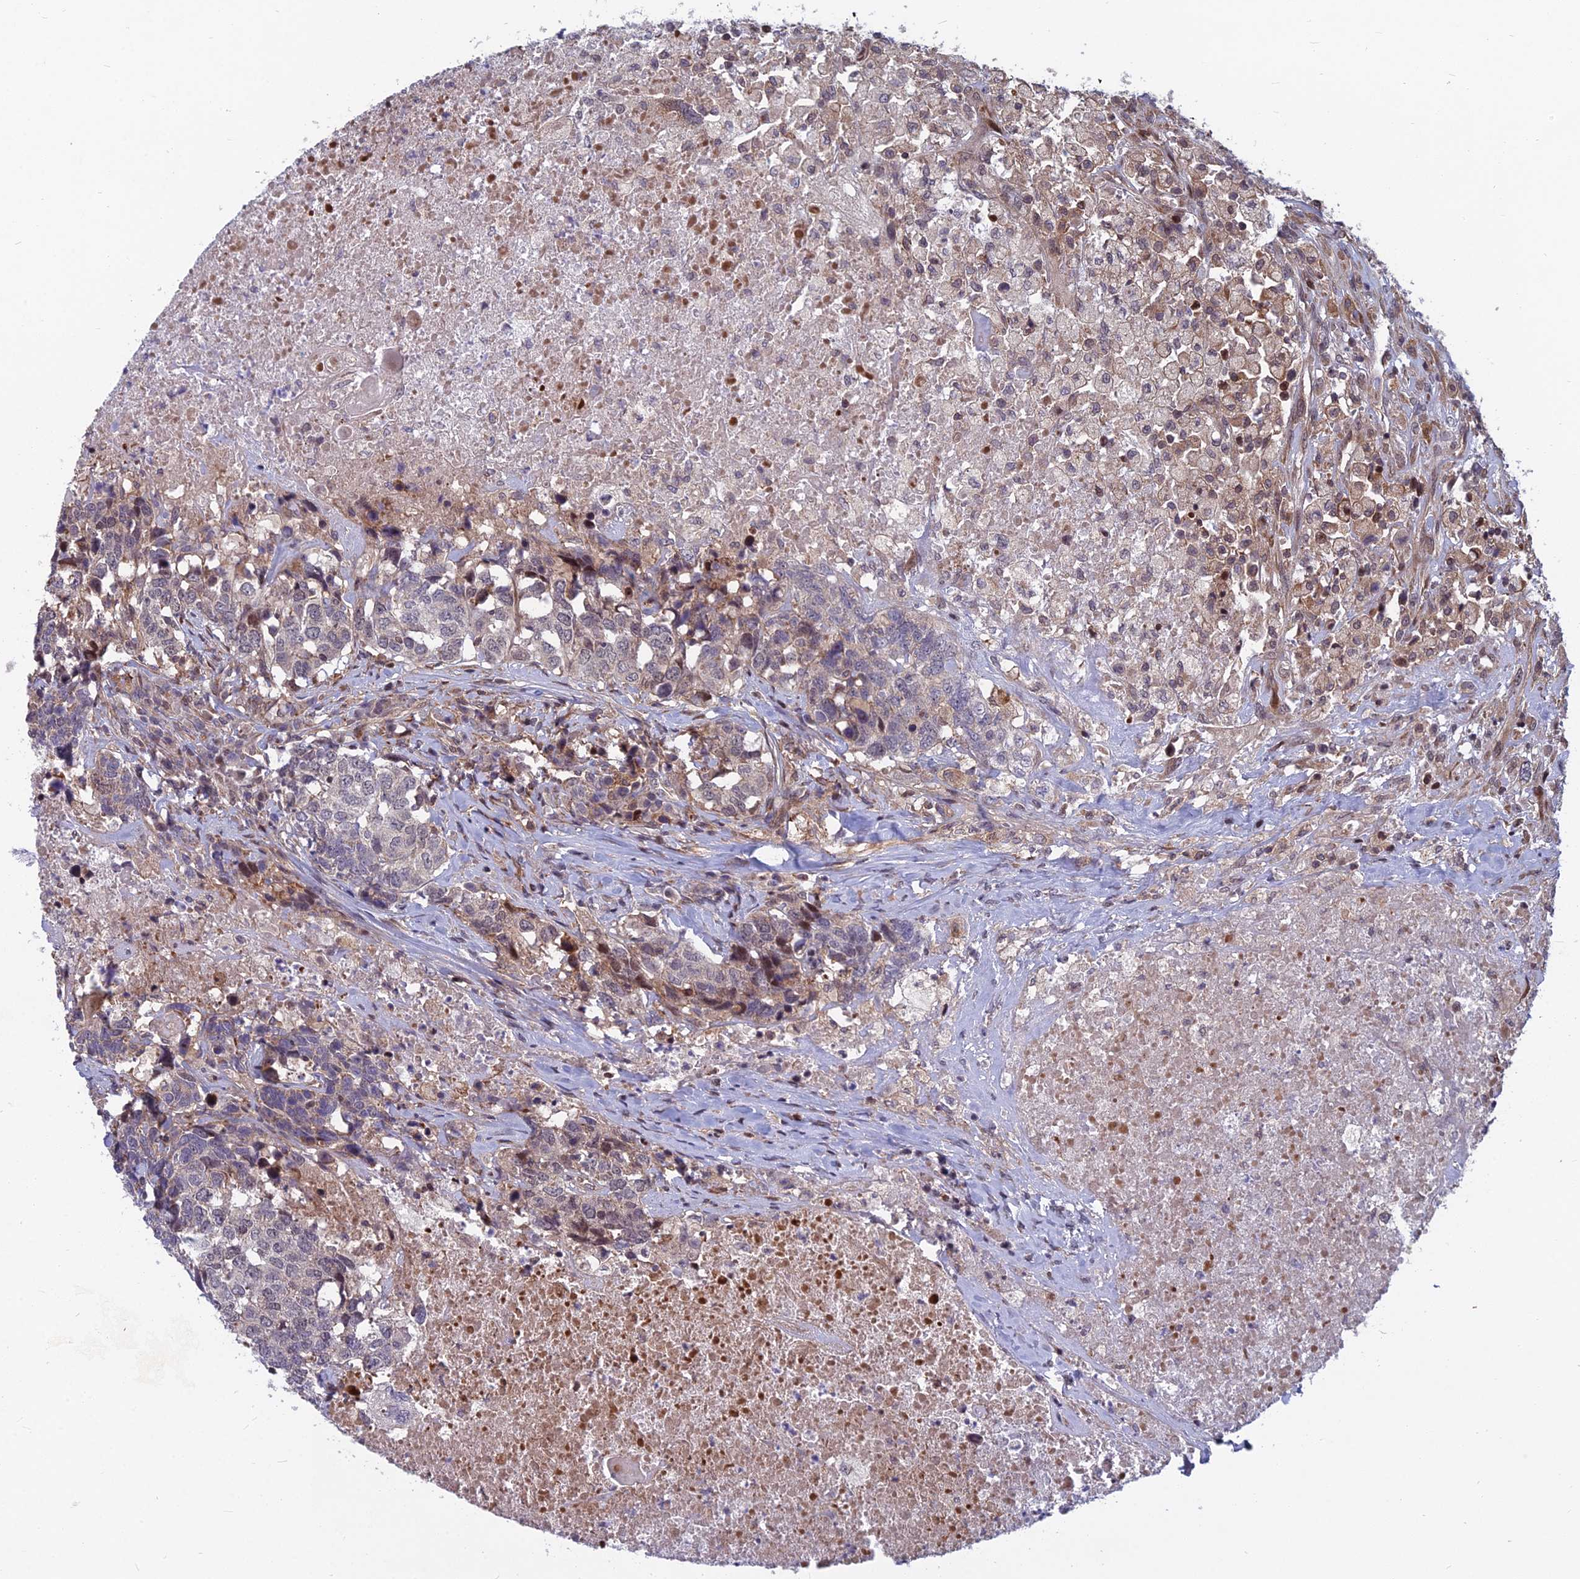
{"staining": {"intensity": "moderate", "quantity": "<25%", "location": "cytoplasmic/membranous"}, "tissue": "head and neck cancer", "cell_type": "Tumor cells", "image_type": "cancer", "snomed": [{"axis": "morphology", "description": "Squamous cell carcinoma, NOS"}, {"axis": "topography", "description": "Head-Neck"}], "caption": "Brown immunohistochemical staining in human head and neck cancer exhibits moderate cytoplasmic/membranous staining in approximately <25% of tumor cells. The protein of interest is stained brown, and the nuclei are stained in blue (DAB IHC with brightfield microscopy, high magnification).", "gene": "COMMD2", "patient": {"sex": "male", "age": 66}}